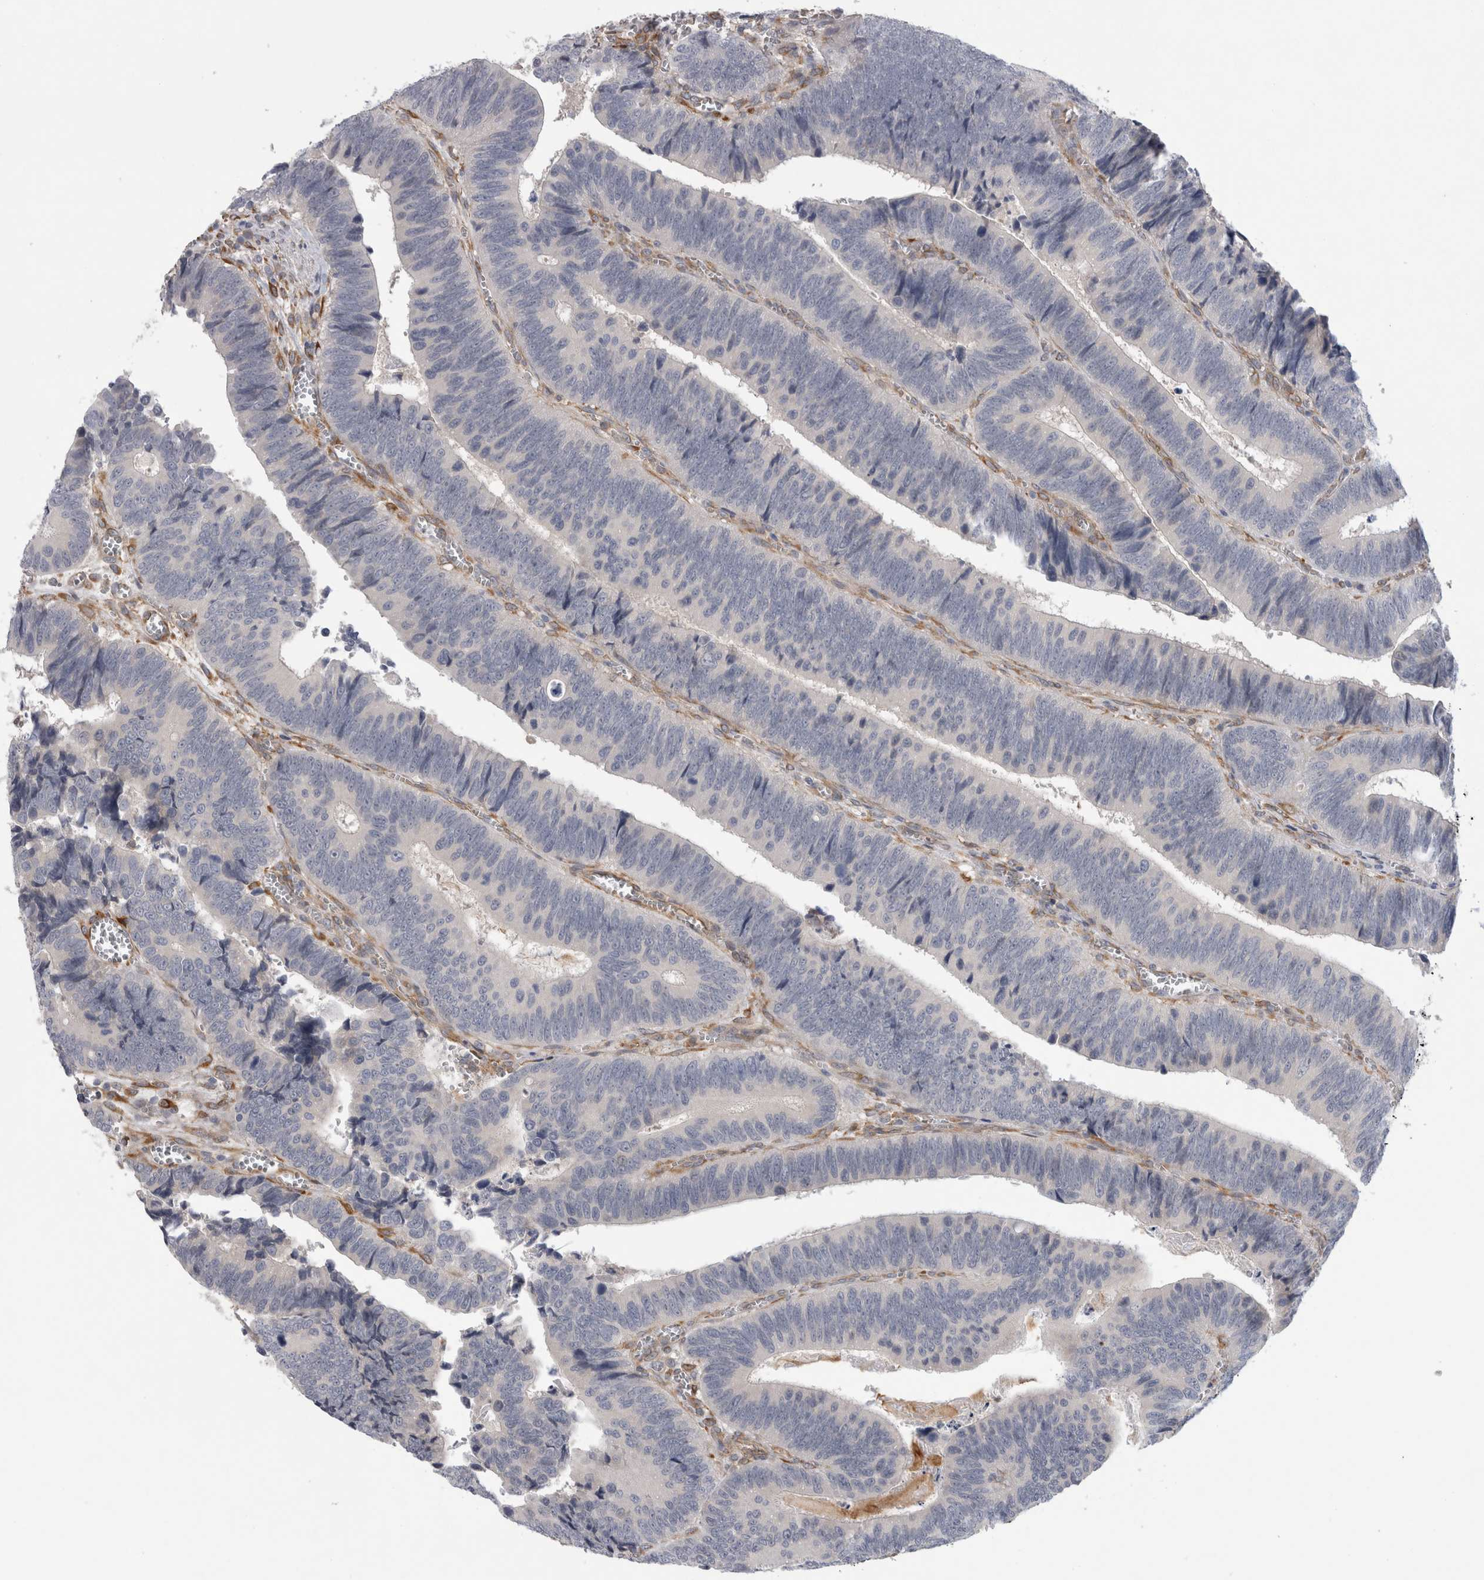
{"staining": {"intensity": "negative", "quantity": "none", "location": "none"}, "tissue": "colorectal cancer", "cell_type": "Tumor cells", "image_type": "cancer", "snomed": [{"axis": "morphology", "description": "Inflammation, NOS"}, {"axis": "morphology", "description": "Adenocarcinoma, NOS"}, {"axis": "topography", "description": "Colon"}], "caption": "A photomicrograph of human adenocarcinoma (colorectal) is negative for staining in tumor cells. Brightfield microscopy of IHC stained with DAB (brown) and hematoxylin (blue), captured at high magnification.", "gene": "ANKFY1", "patient": {"sex": "male", "age": 72}}